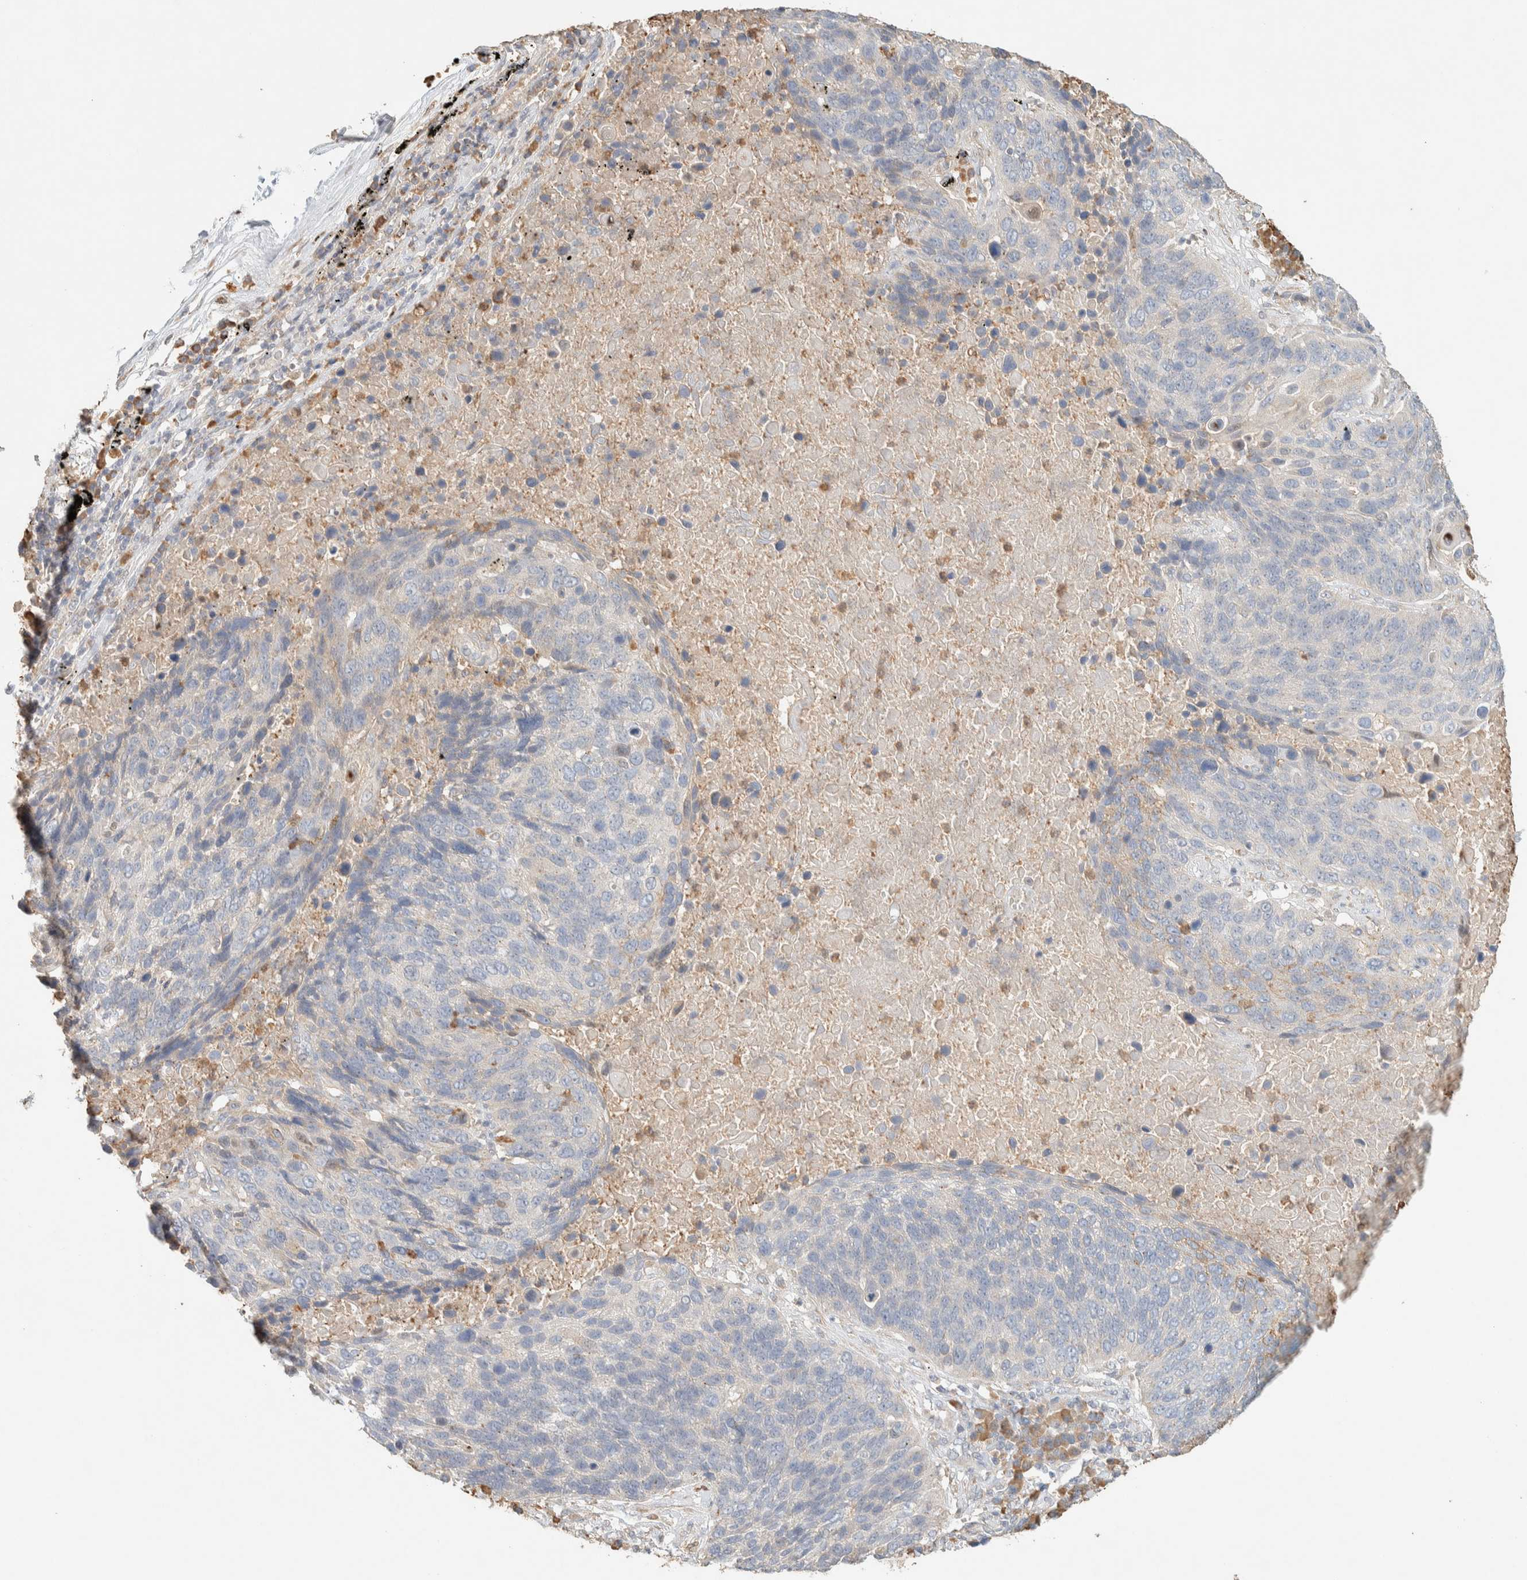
{"staining": {"intensity": "negative", "quantity": "none", "location": "none"}, "tissue": "lung cancer", "cell_type": "Tumor cells", "image_type": "cancer", "snomed": [{"axis": "morphology", "description": "Squamous cell carcinoma, NOS"}, {"axis": "topography", "description": "Lung"}], "caption": "Micrograph shows no protein staining in tumor cells of lung cancer tissue.", "gene": "TTC3", "patient": {"sex": "male", "age": 66}}